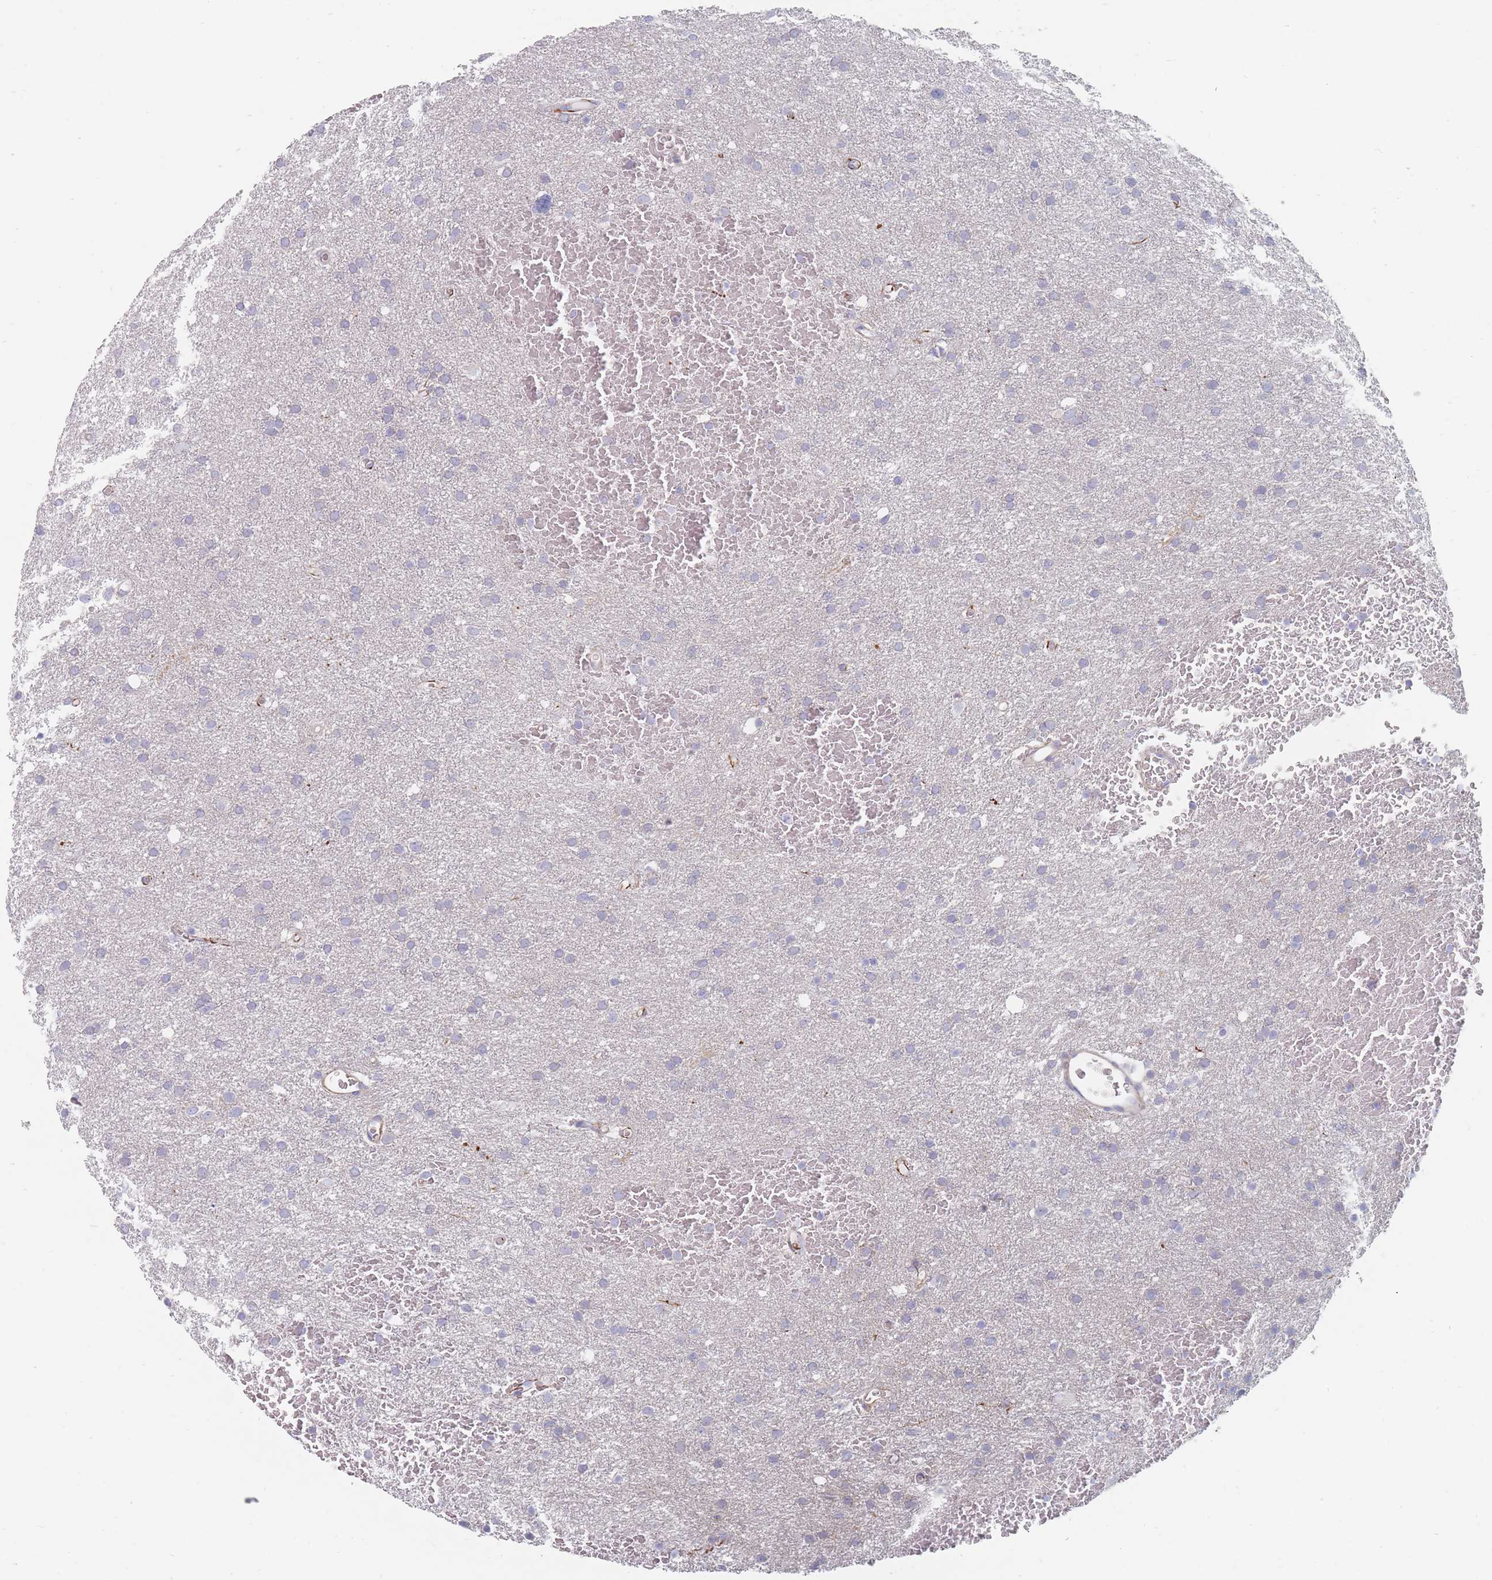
{"staining": {"intensity": "negative", "quantity": "none", "location": "none"}, "tissue": "glioma", "cell_type": "Tumor cells", "image_type": "cancer", "snomed": [{"axis": "morphology", "description": "Glioma, malignant, High grade"}, {"axis": "topography", "description": "Cerebral cortex"}], "caption": "Malignant glioma (high-grade) was stained to show a protein in brown. There is no significant positivity in tumor cells.", "gene": "ERBIN", "patient": {"sex": "female", "age": 36}}